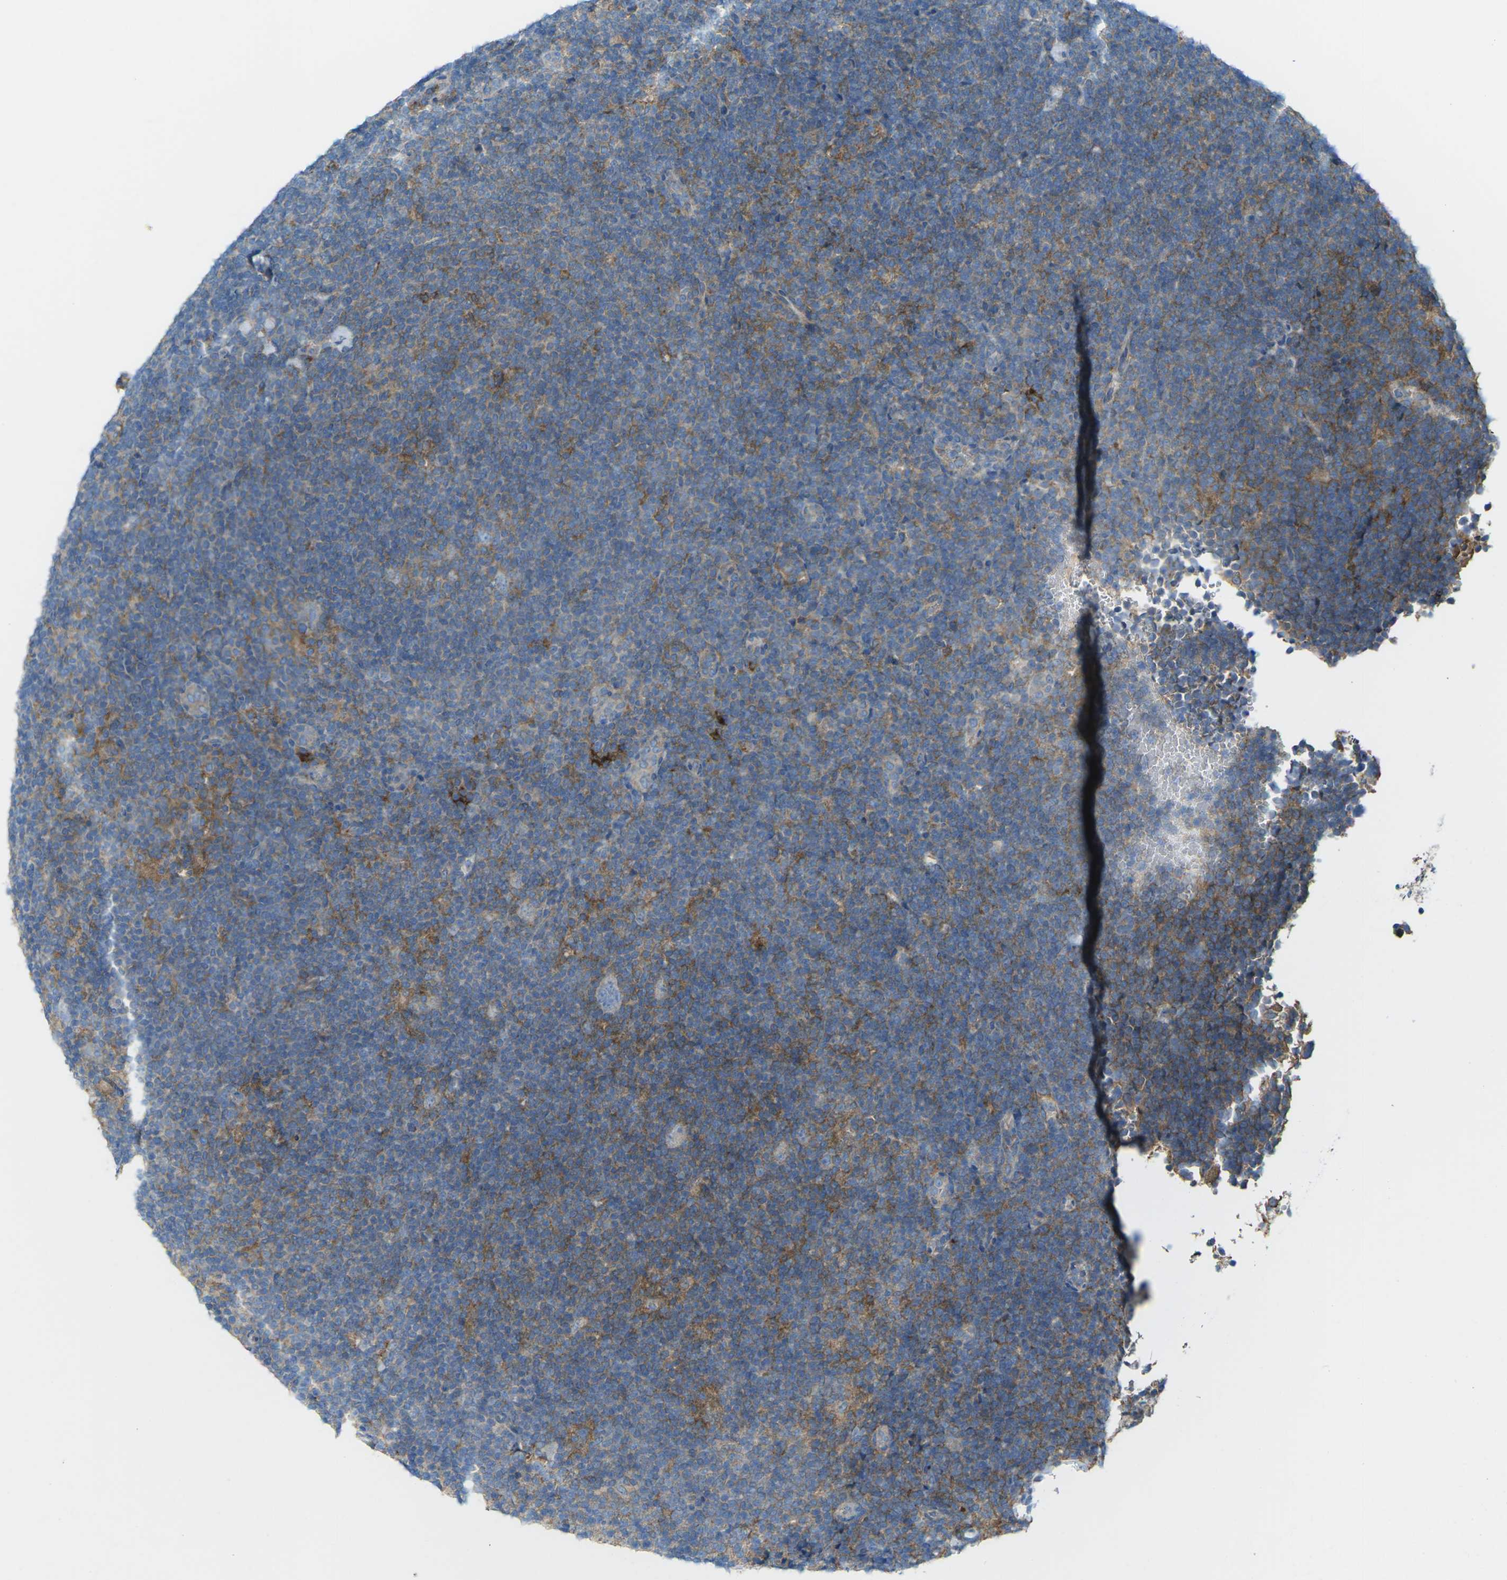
{"staining": {"intensity": "weak", "quantity": ">75%", "location": "cytoplasmic/membranous"}, "tissue": "lymphoma", "cell_type": "Tumor cells", "image_type": "cancer", "snomed": [{"axis": "morphology", "description": "Hodgkin's disease, NOS"}, {"axis": "topography", "description": "Lymph node"}], "caption": "The immunohistochemical stain highlights weak cytoplasmic/membranous staining in tumor cells of lymphoma tissue. Ihc stains the protein in brown and the nuclei are stained blue.", "gene": "STK11", "patient": {"sex": "female", "age": 57}}